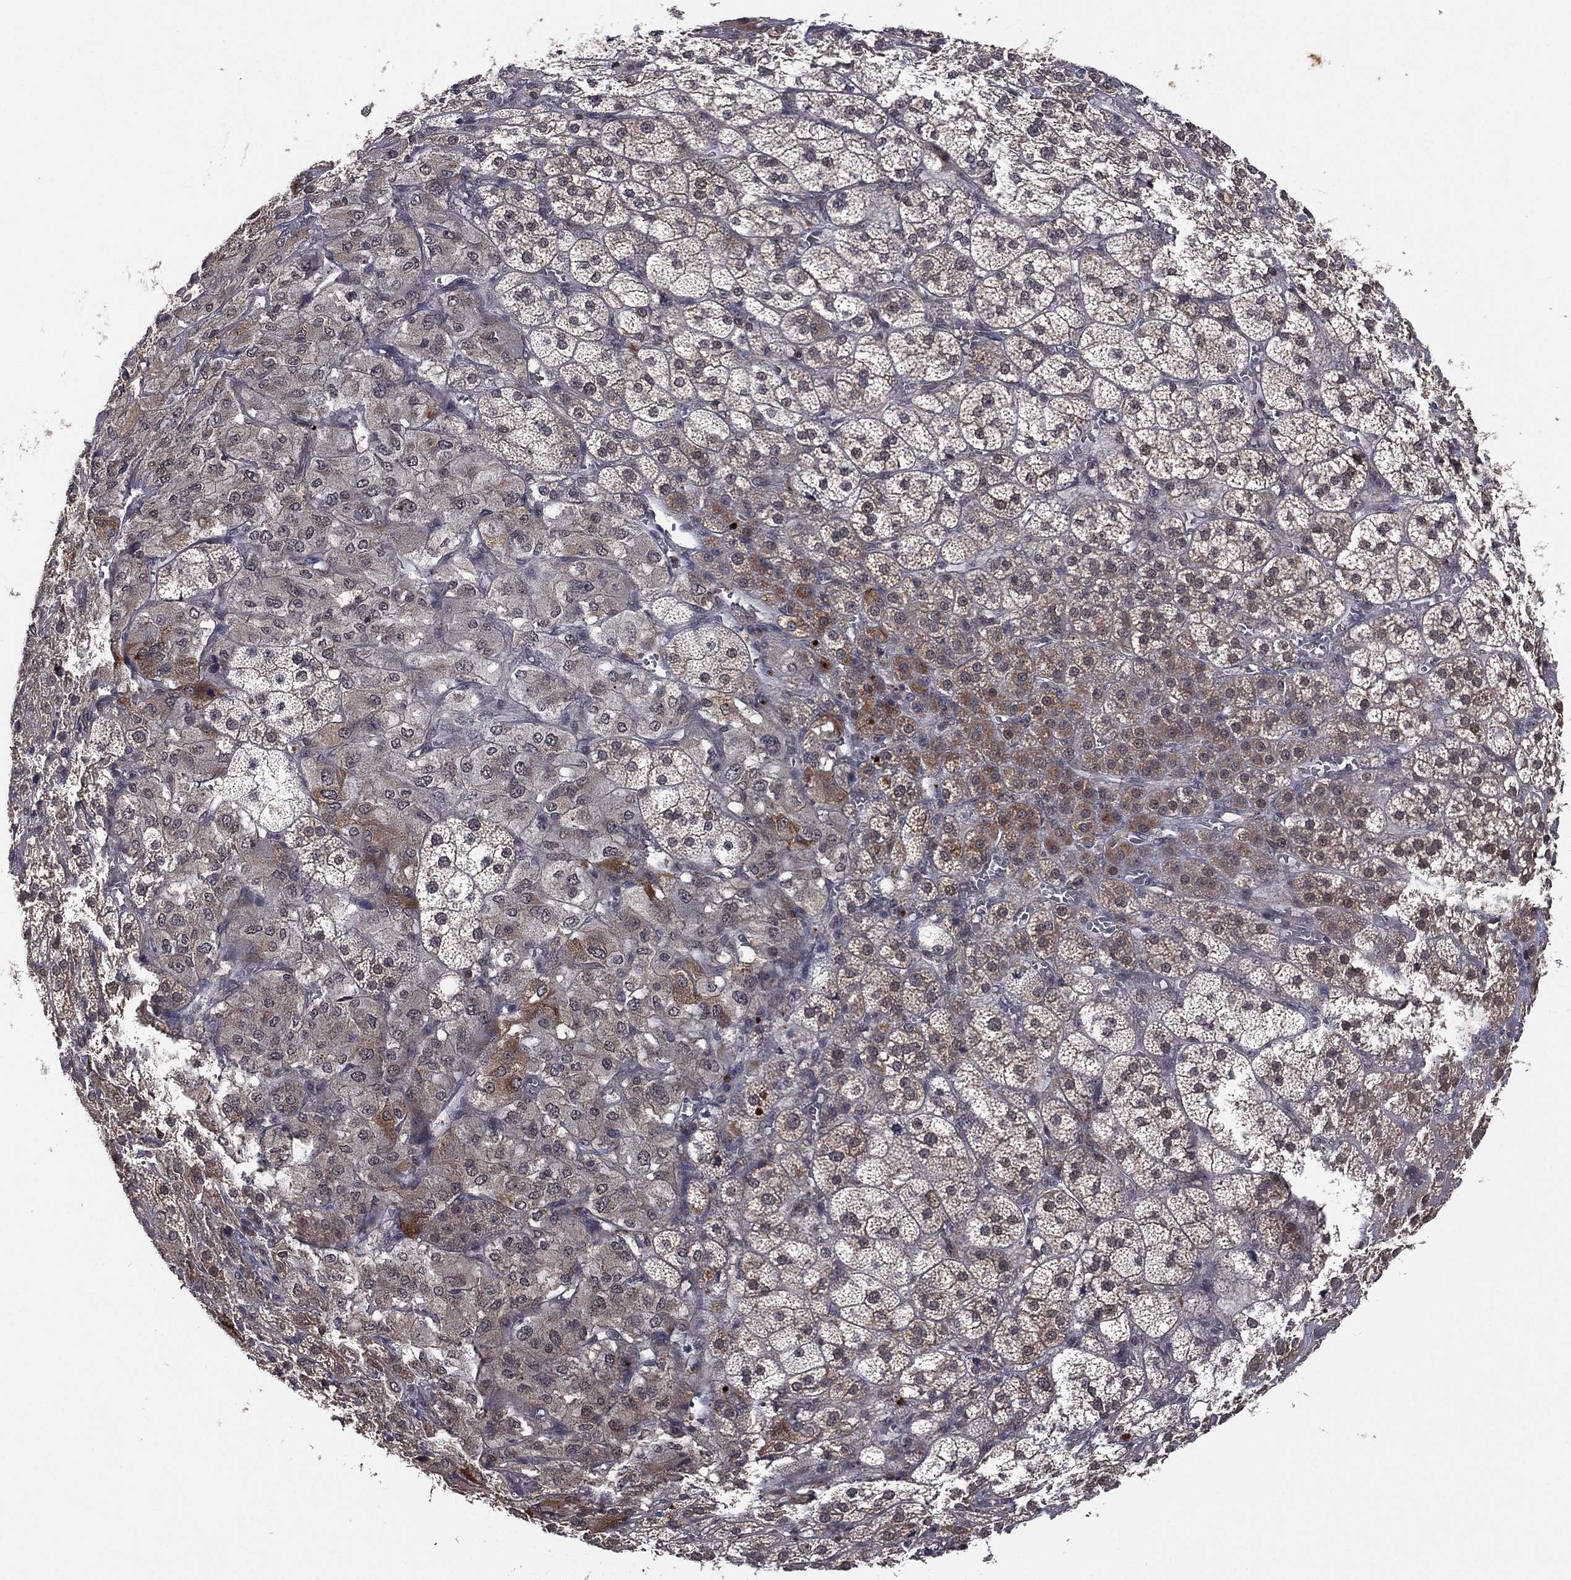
{"staining": {"intensity": "moderate", "quantity": "<25%", "location": "cytoplasmic/membranous"}, "tissue": "adrenal gland", "cell_type": "Glandular cells", "image_type": "normal", "snomed": [{"axis": "morphology", "description": "Normal tissue, NOS"}, {"axis": "topography", "description": "Adrenal gland"}], "caption": "Glandular cells exhibit low levels of moderate cytoplasmic/membranous staining in approximately <25% of cells in benign adrenal gland.", "gene": "ATG4B", "patient": {"sex": "female", "age": 60}}